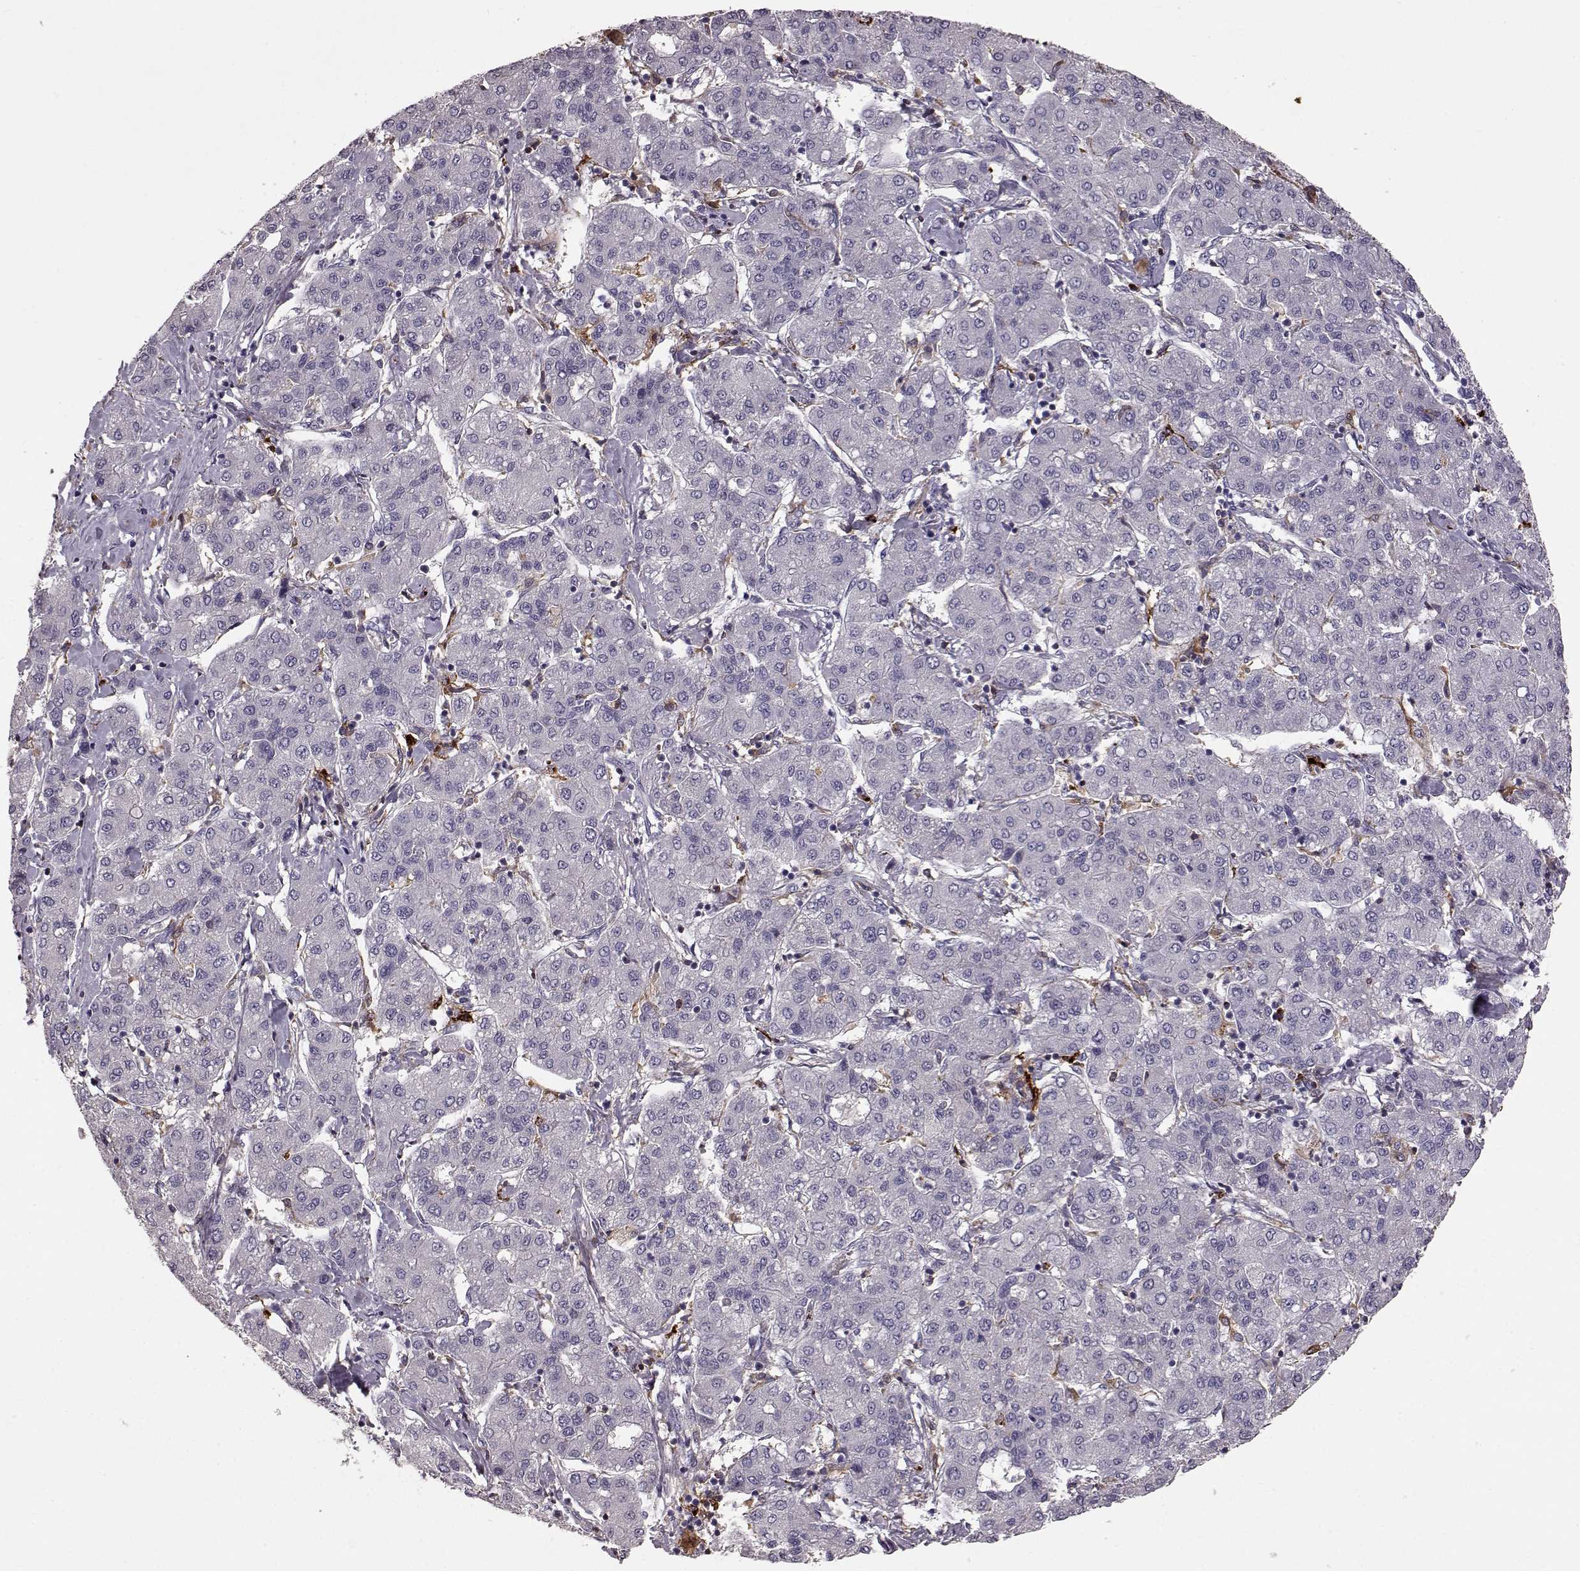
{"staining": {"intensity": "negative", "quantity": "none", "location": "none"}, "tissue": "liver cancer", "cell_type": "Tumor cells", "image_type": "cancer", "snomed": [{"axis": "morphology", "description": "Carcinoma, Hepatocellular, NOS"}, {"axis": "topography", "description": "Liver"}], "caption": "The micrograph demonstrates no staining of tumor cells in hepatocellular carcinoma (liver).", "gene": "CCNF", "patient": {"sex": "male", "age": 65}}